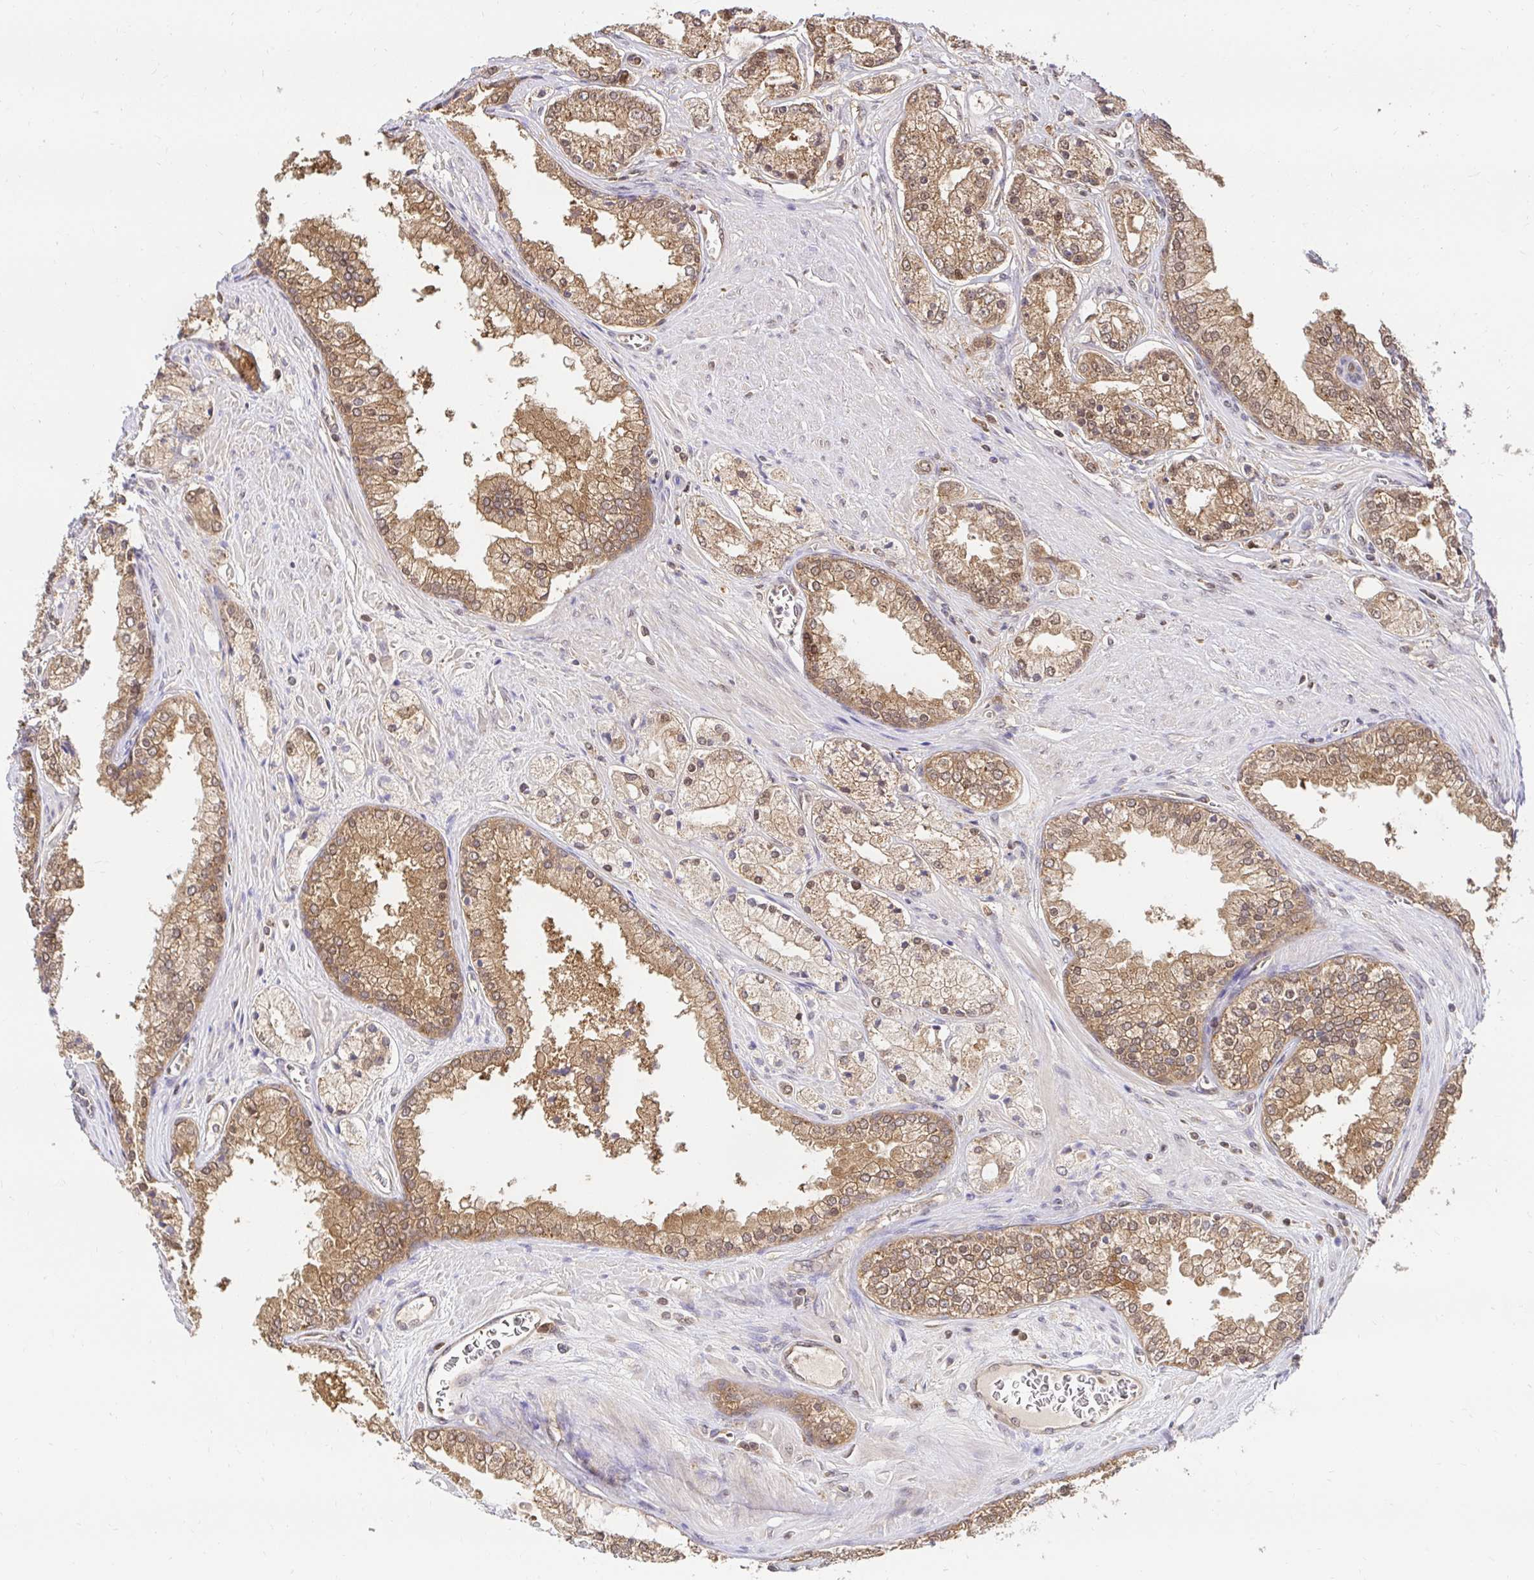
{"staining": {"intensity": "moderate", "quantity": ">75%", "location": "cytoplasmic/membranous,nuclear"}, "tissue": "prostate cancer", "cell_type": "Tumor cells", "image_type": "cancer", "snomed": [{"axis": "morphology", "description": "Adenocarcinoma, High grade"}, {"axis": "topography", "description": "Prostate"}], "caption": "Immunohistochemical staining of human high-grade adenocarcinoma (prostate) exhibits medium levels of moderate cytoplasmic/membranous and nuclear staining in about >75% of tumor cells. (brown staining indicates protein expression, while blue staining denotes nuclei).", "gene": "PSMA4", "patient": {"sex": "male", "age": 66}}